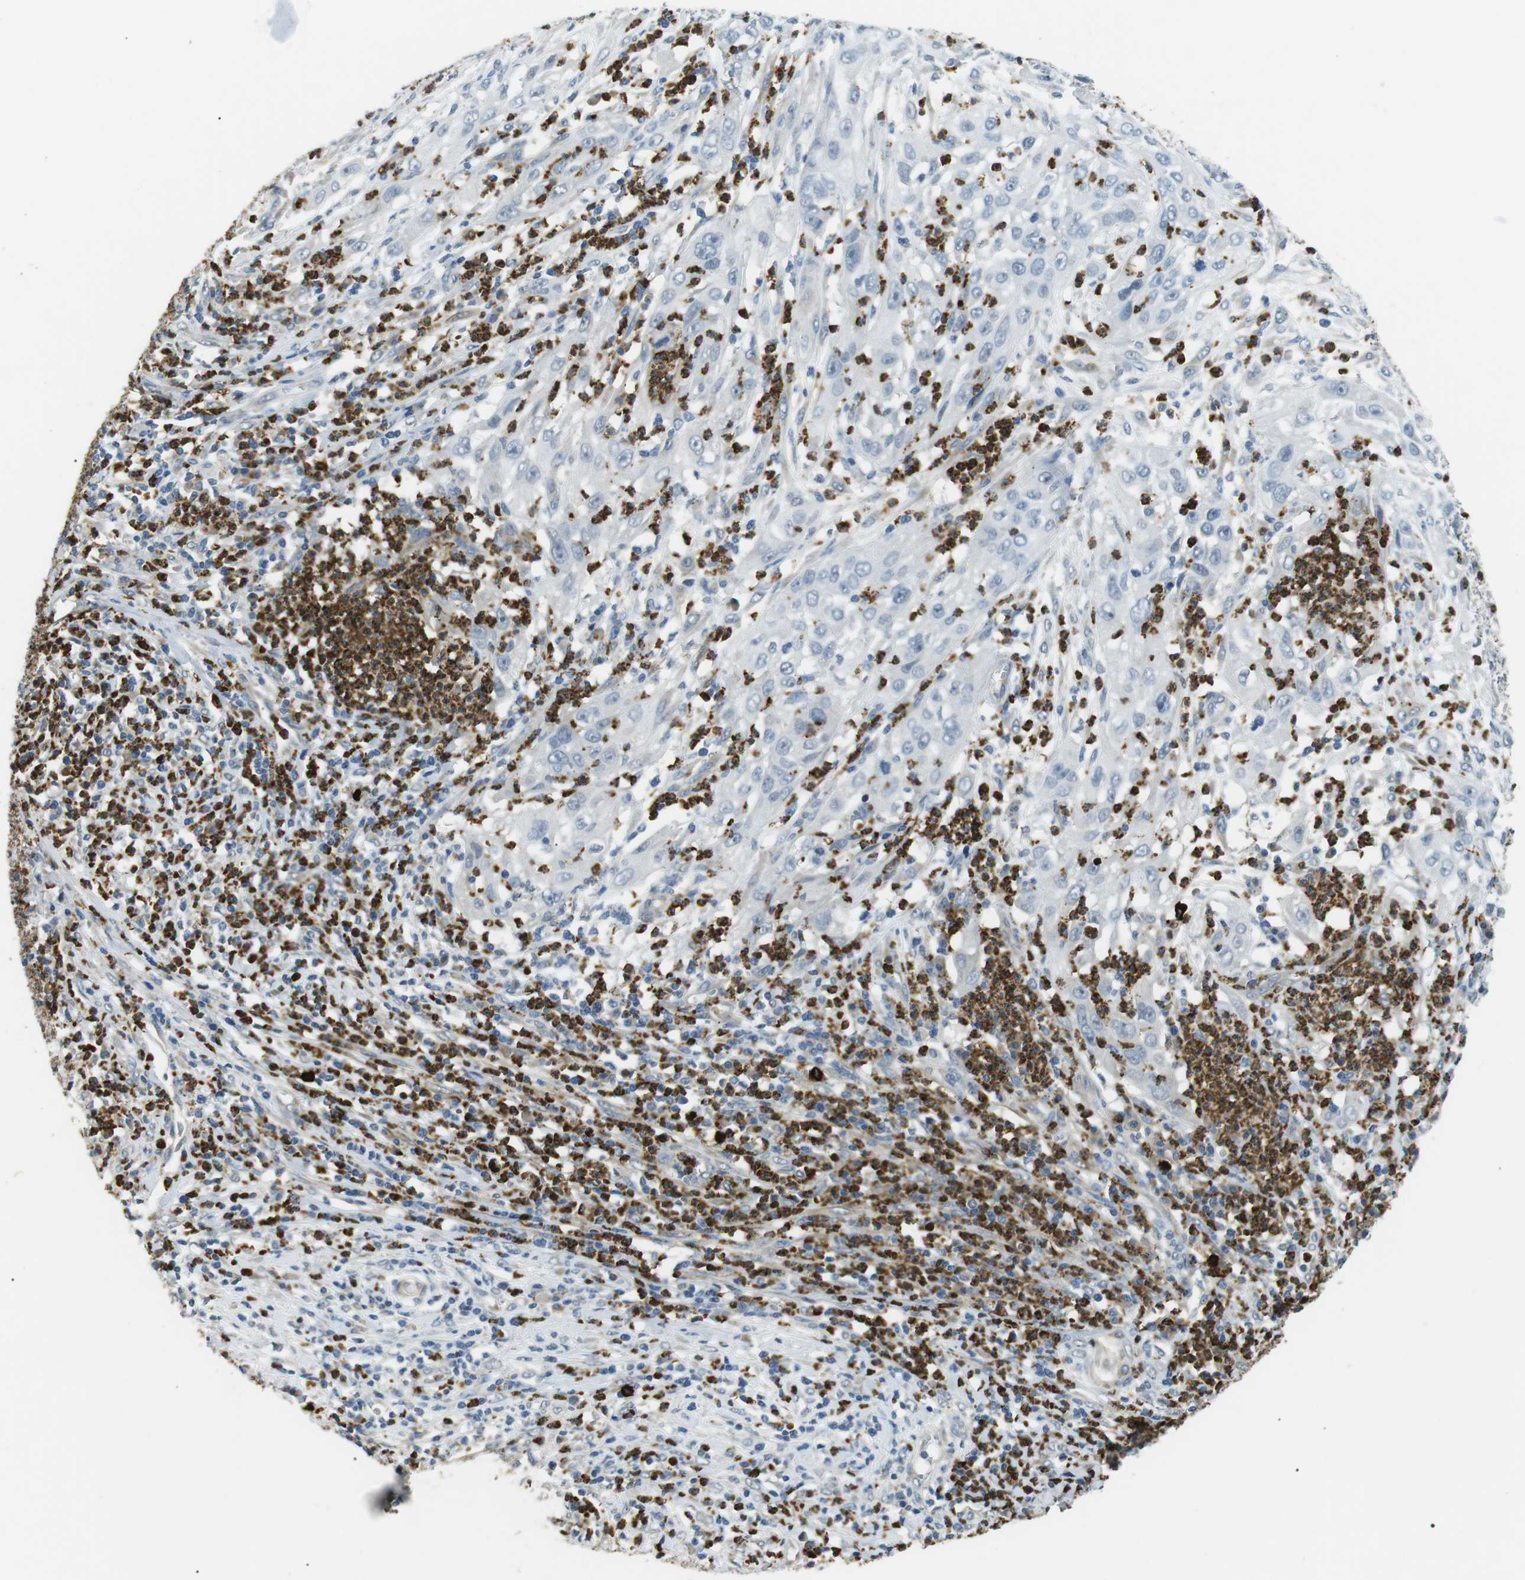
{"staining": {"intensity": "negative", "quantity": "none", "location": "none"}, "tissue": "cervical cancer", "cell_type": "Tumor cells", "image_type": "cancer", "snomed": [{"axis": "morphology", "description": "Squamous cell carcinoma, NOS"}, {"axis": "topography", "description": "Cervix"}], "caption": "High power microscopy photomicrograph of an IHC photomicrograph of cervical cancer (squamous cell carcinoma), revealing no significant expression in tumor cells. (DAB (3,3'-diaminobenzidine) immunohistochemistry (IHC), high magnification).", "gene": "GZMM", "patient": {"sex": "female", "age": 32}}